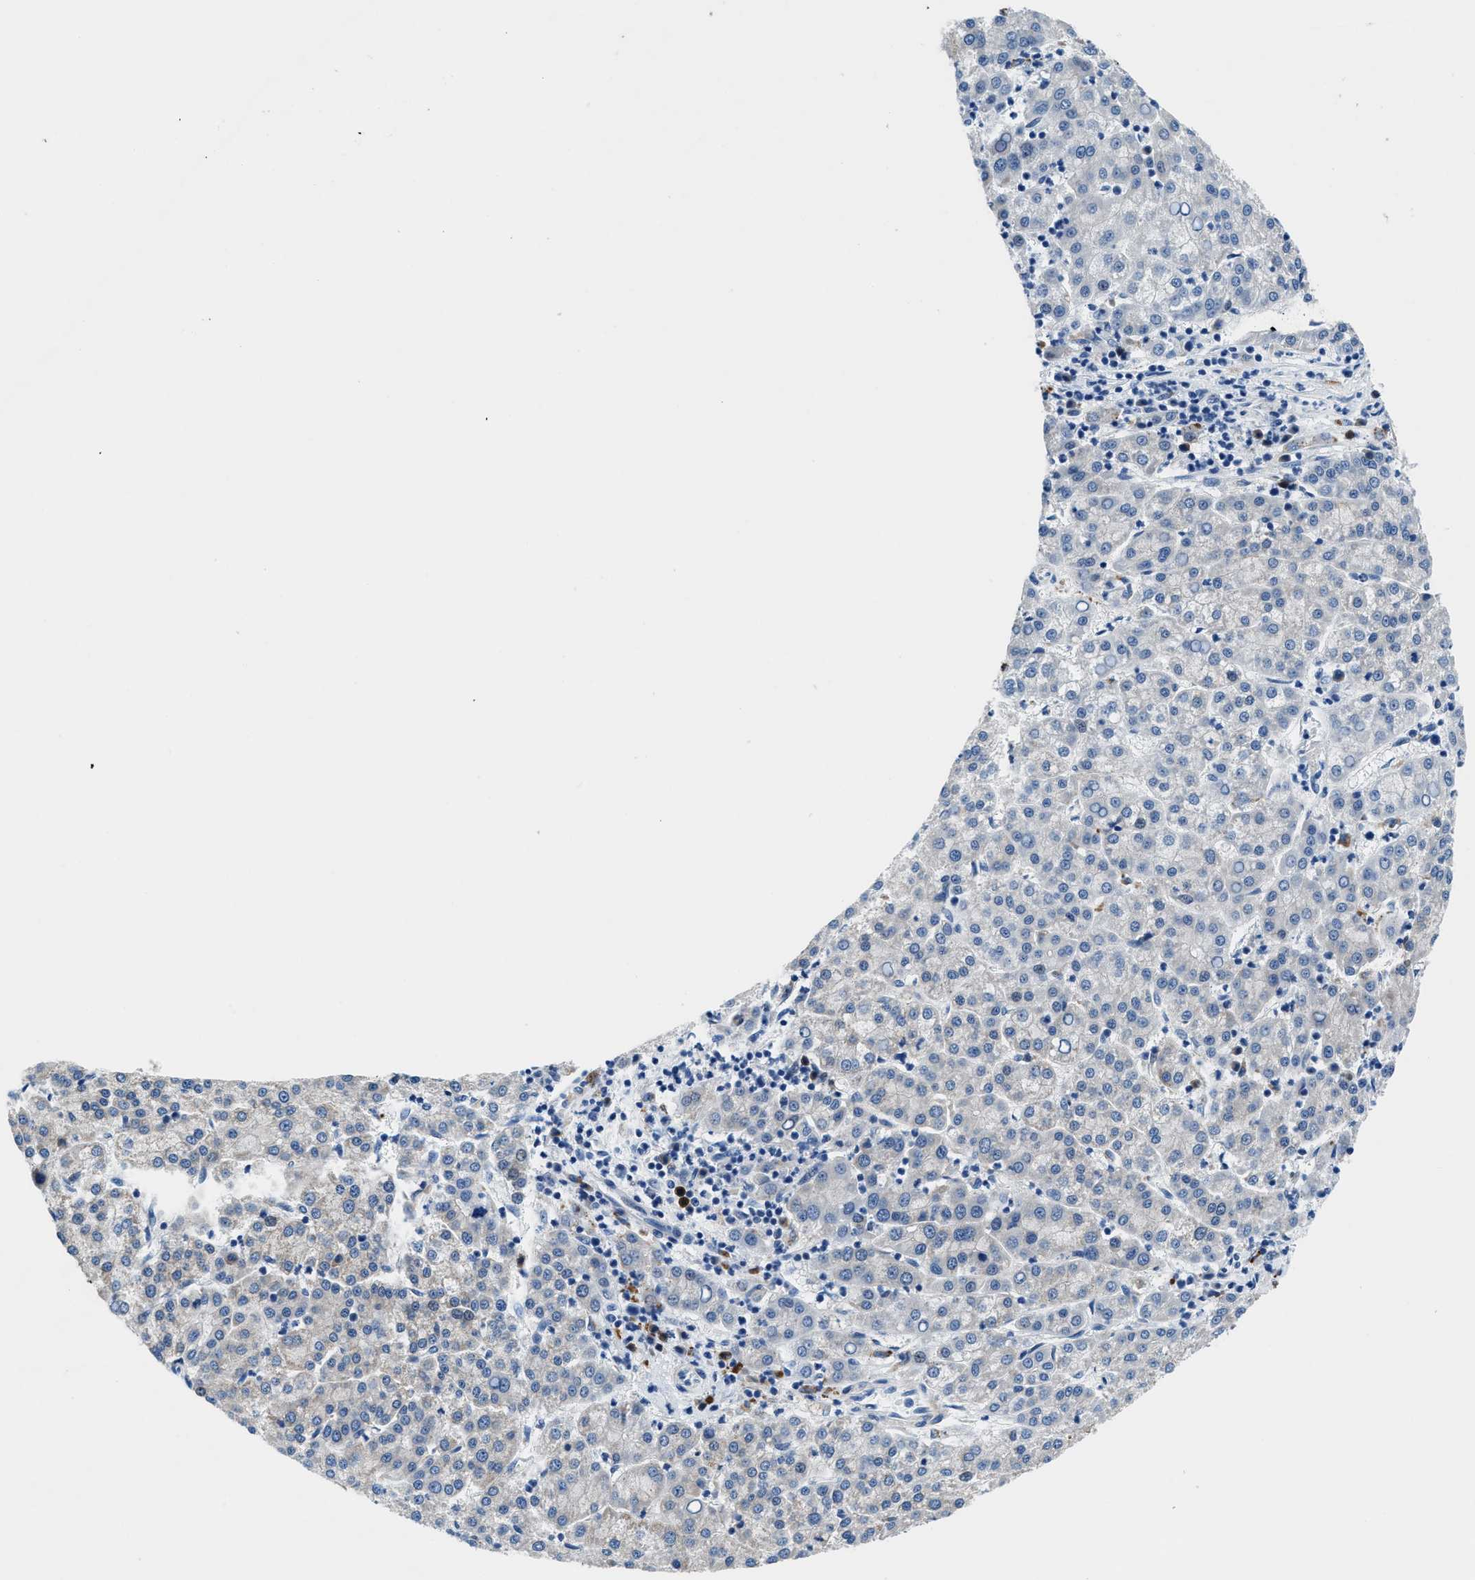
{"staining": {"intensity": "negative", "quantity": "none", "location": "none"}, "tissue": "liver cancer", "cell_type": "Tumor cells", "image_type": "cancer", "snomed": [{"axis": "morphology", "description": "Carcinoma, Hepatocellular, NOS"}, {"axis": "topography", "description": "Liver"}], "caption": "A photomicrograph of human liver cancer (hepatocellular carcinoma) is negative for staining in tumor cells.", "gene": "UAP1", "patient": {"sex": "female", "age": 58}}